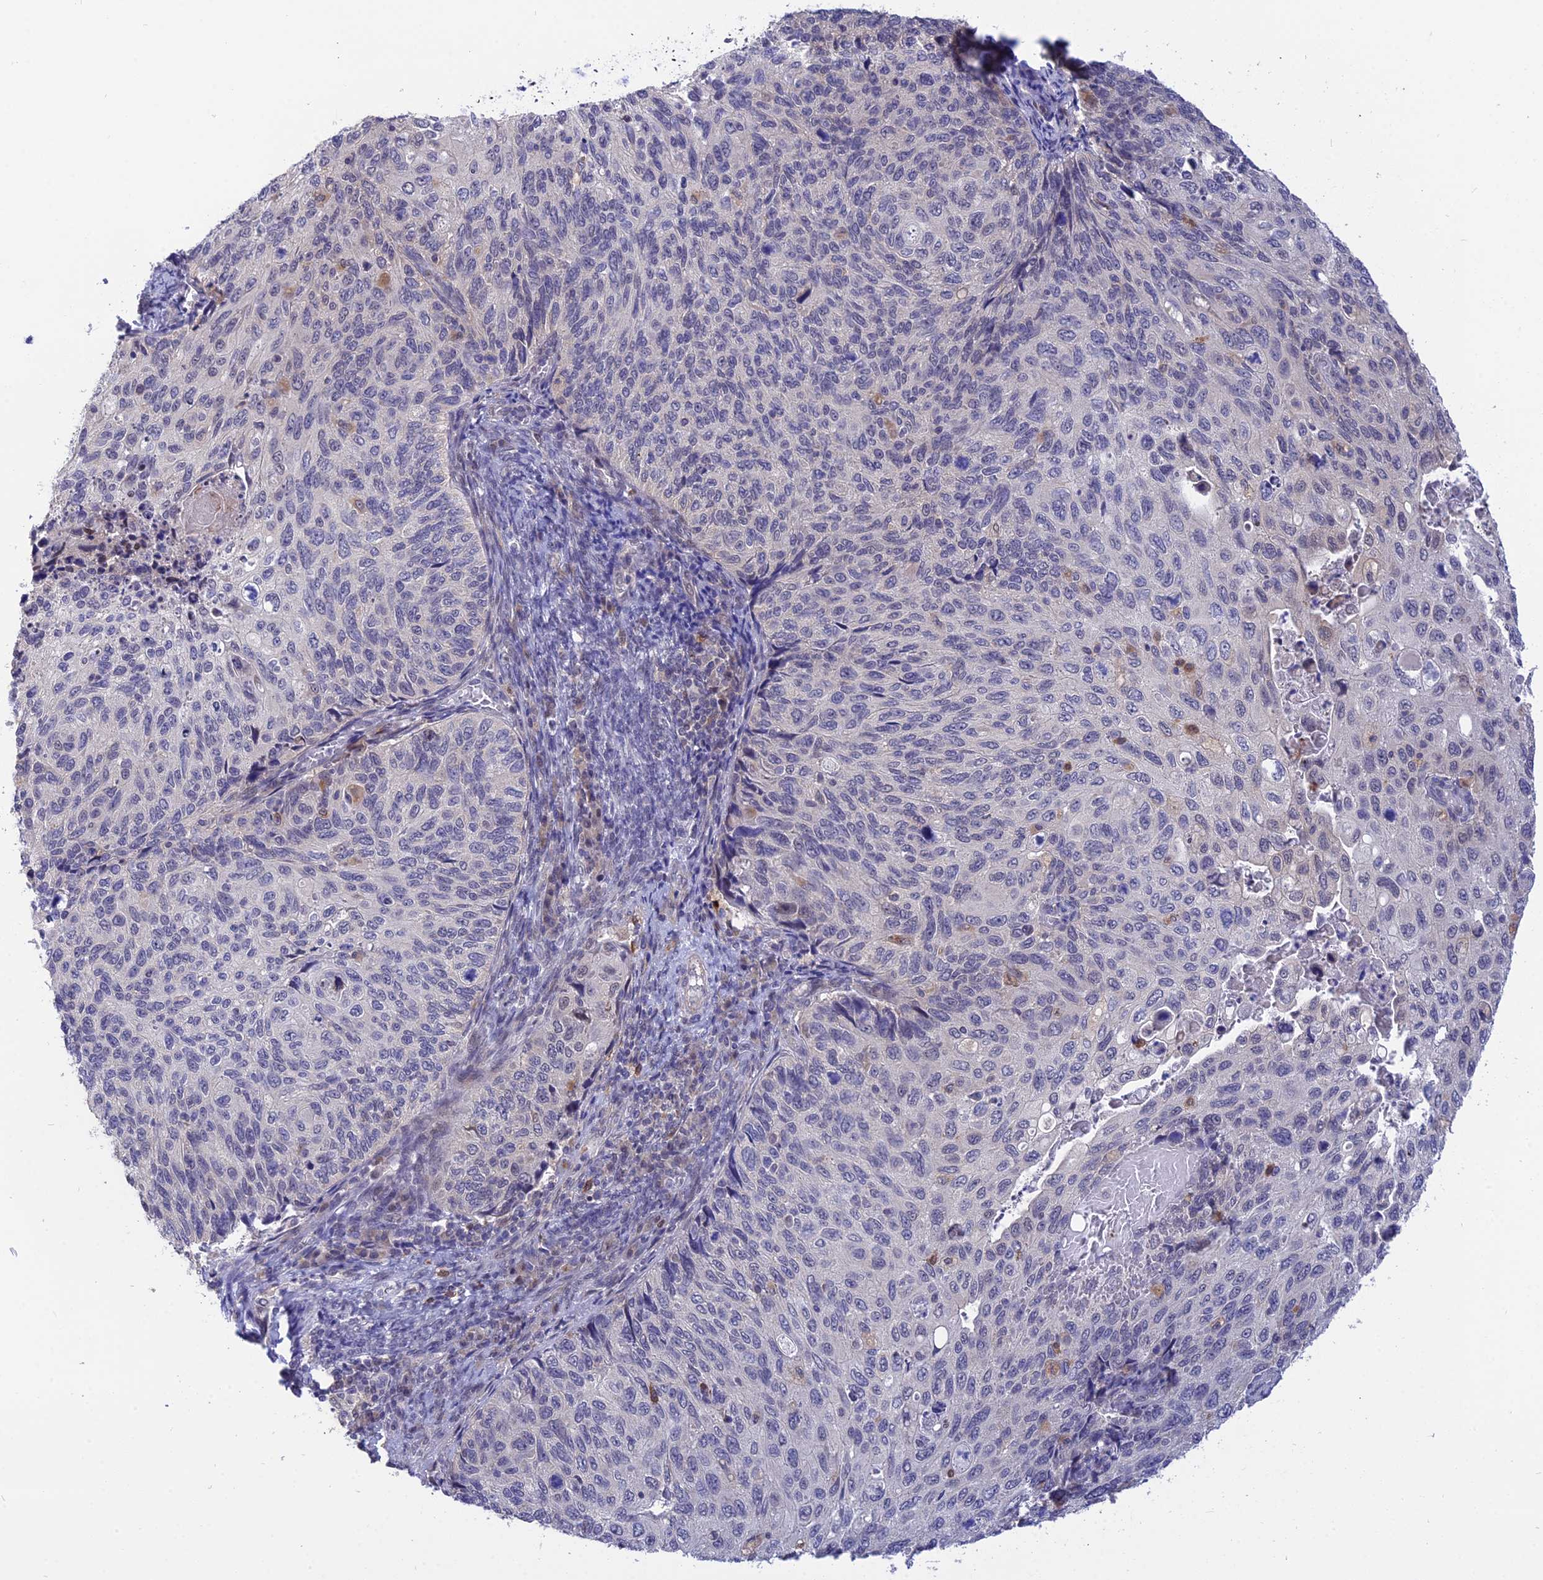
{"staining": {"intensity": "negative", "quantity": "none", "location": "none"}, "tissue": "cervical cancer", "cell_type": "Tumor cells", "image_type": "cancer", "snomed": [{"axis": "morphology", "description": "Squamous cell carcinoma, NOS"}, {"axis": "topography", "description": "Cervix"}], "caption": "Image shows no significant protein staining in tumor cells of squamous cell carcinoma (cervical).", "gene": "KCTD14", "patient": {"sex": "female", "age": 70}}